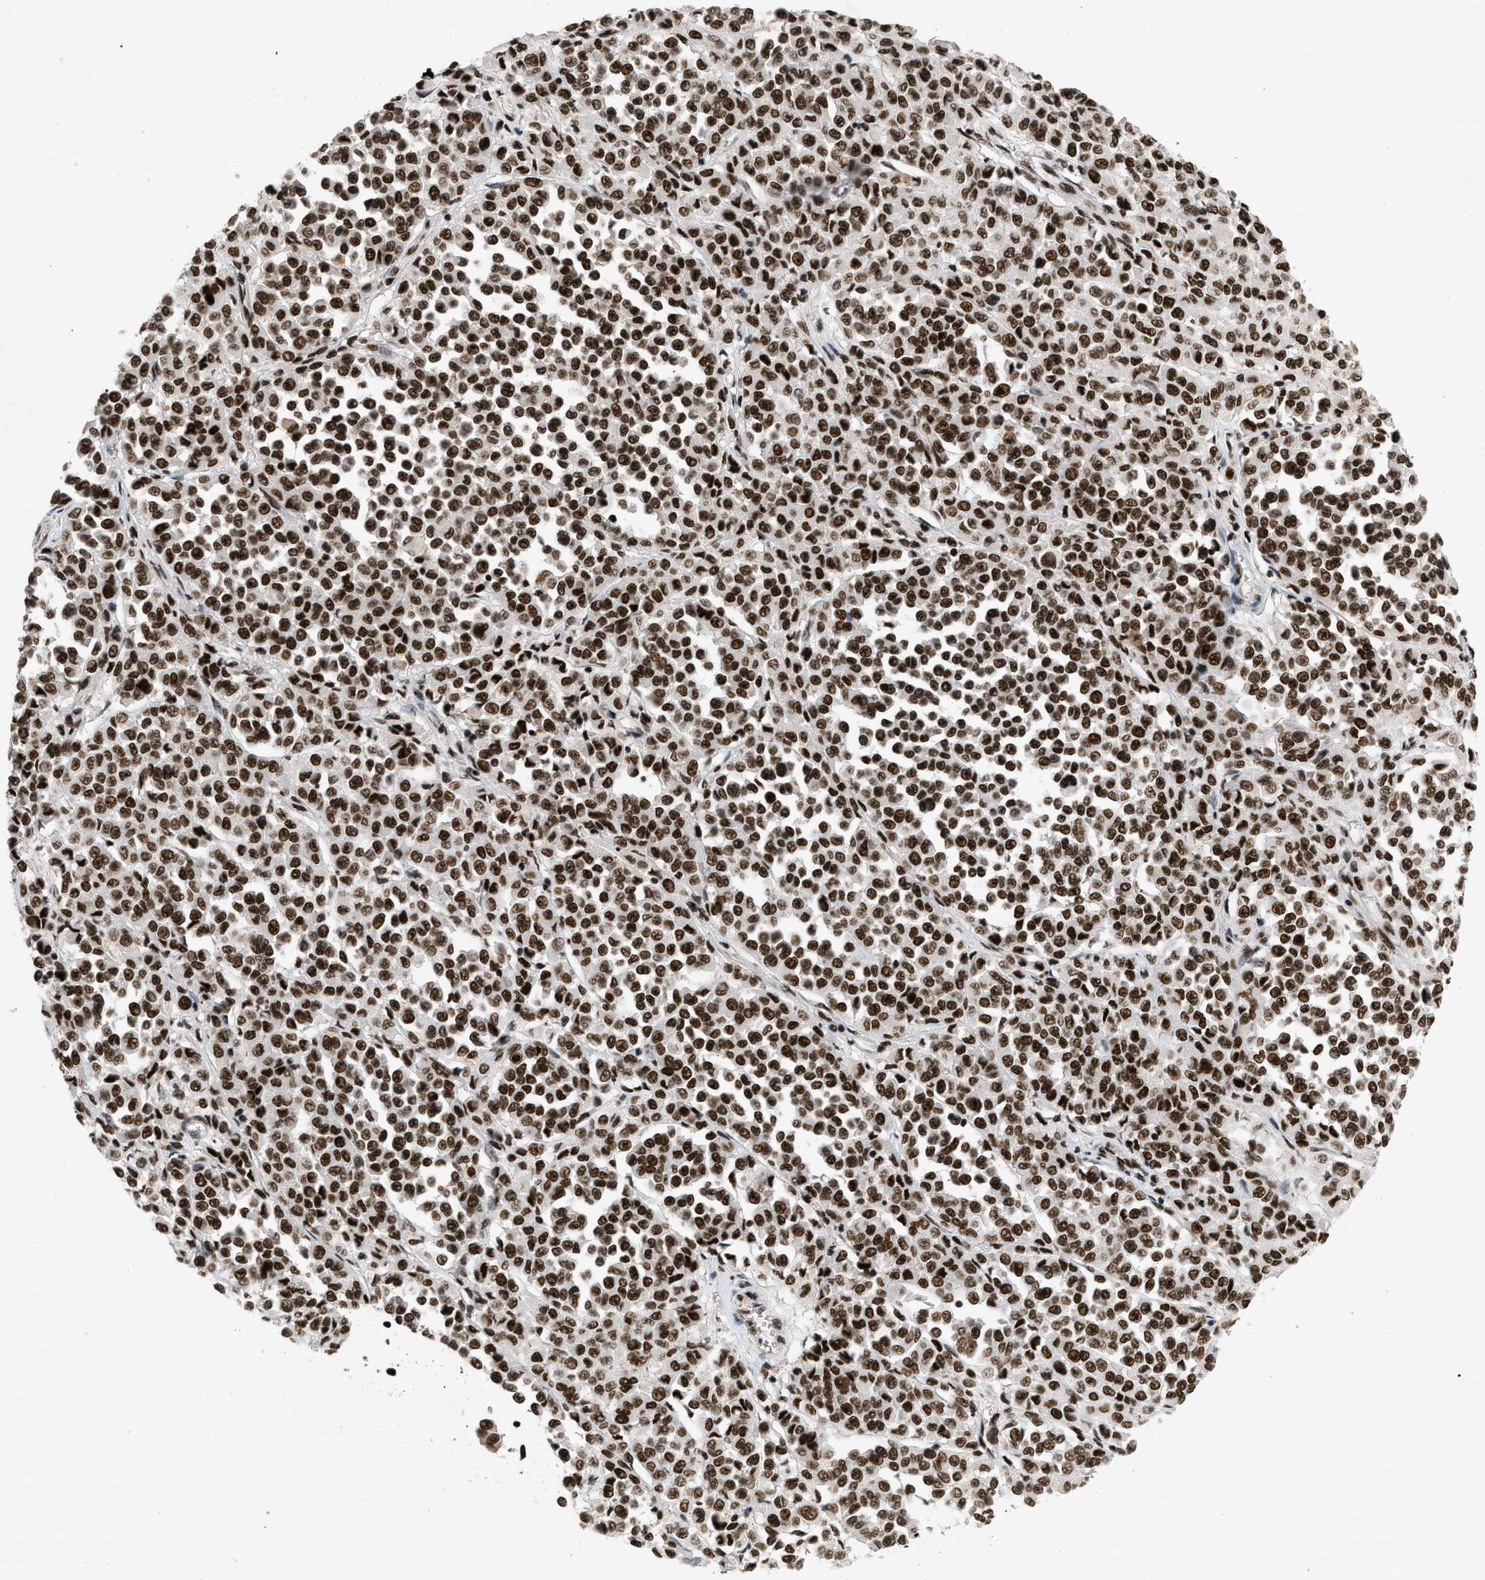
{"staining": {"intensity": "strong", "quantity": ">75%", "location": "nuclear"}, "tissue": "melanoma", "cell_type": "Tumor cells", "image_type": "cancer", "snomed": [{"axis": "morphology", "description": "Malignant melanoma, Metastatic site"}, {"axis": "topography", "description": "Pancreas"}], "caption": "Protein expression analysis of malignant melanoma (metastatic site) shows strong nuclear staining in about >75% of tumor cells. Nuclei are stained in blue.", "gene": "SMARCB1", "patient": {"sex": "female", "age": 30}}